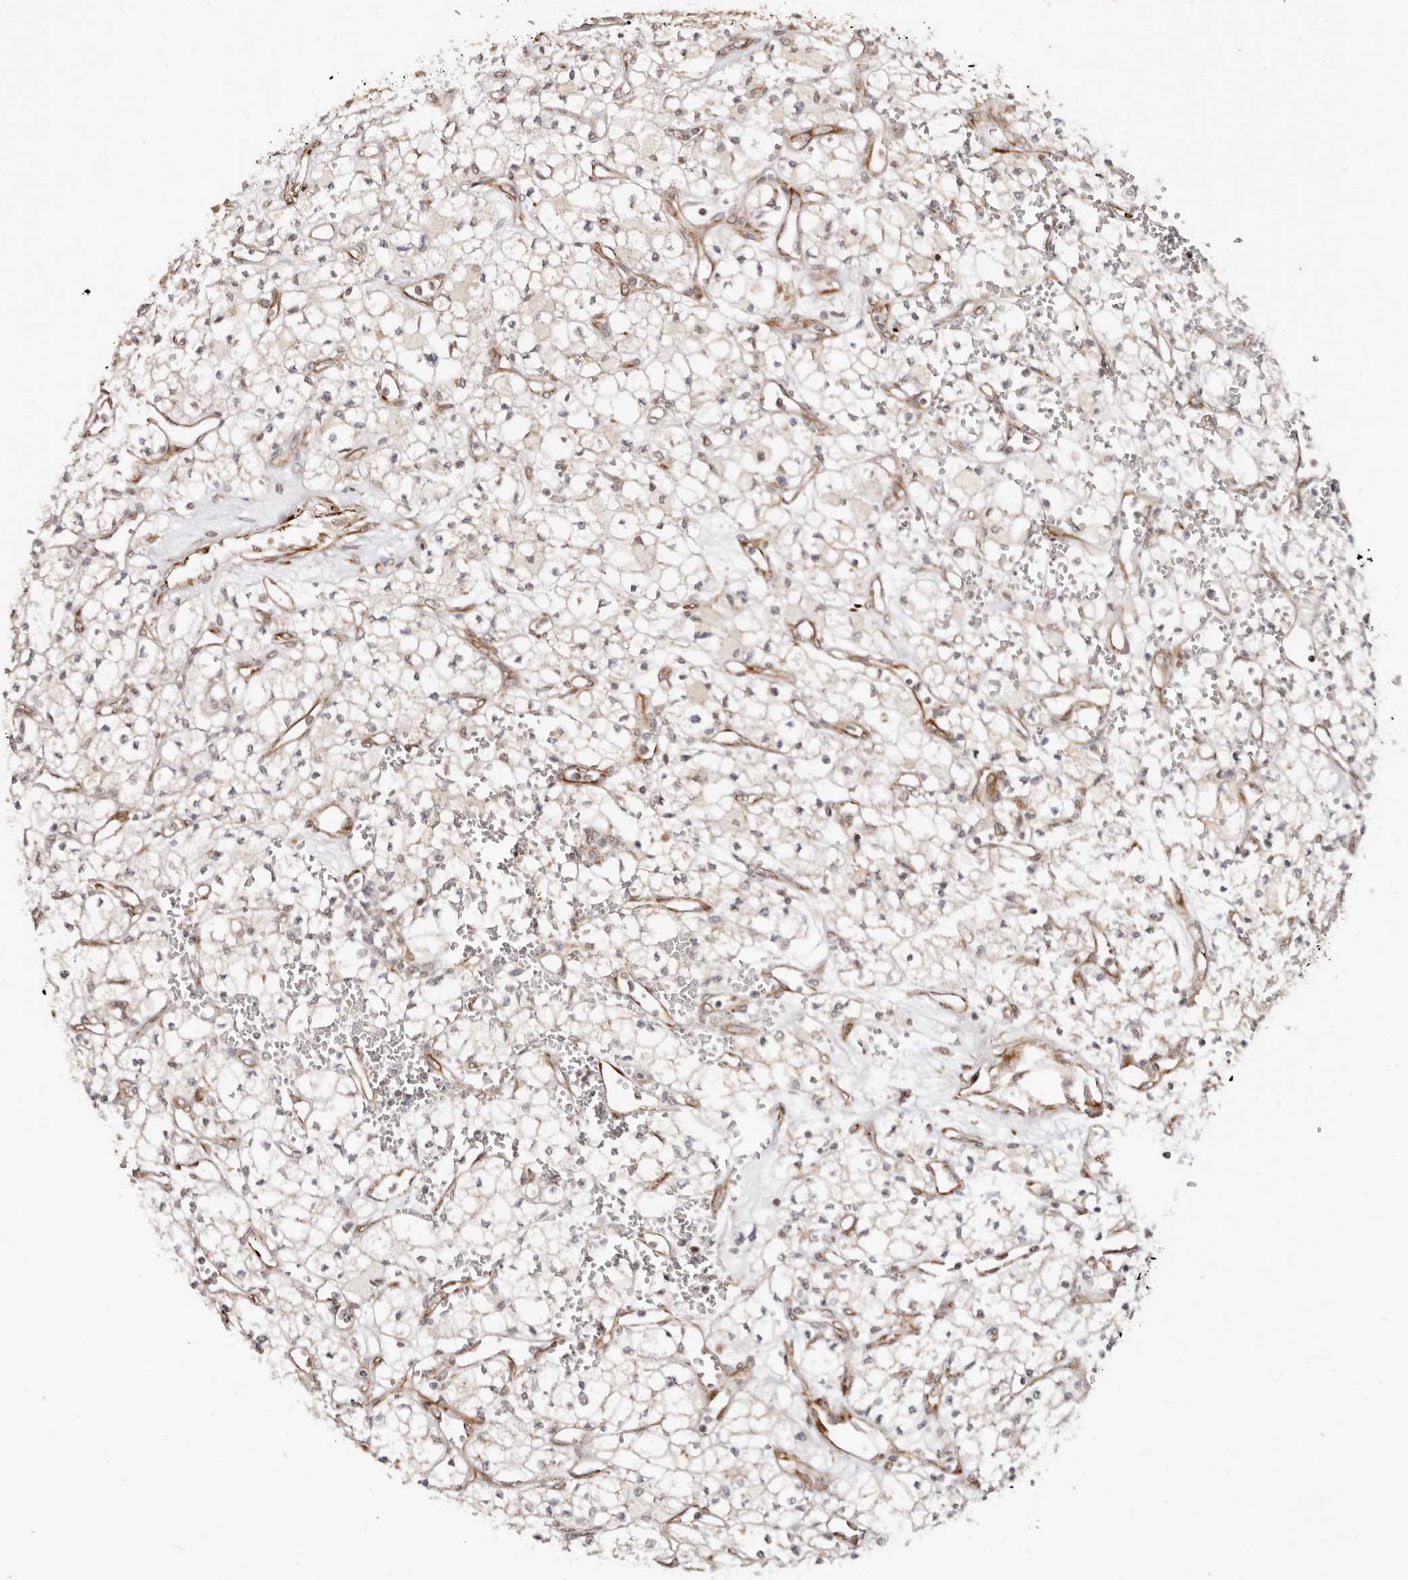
{"staining": {"intensity": "negative", "quantity": "none", "location": "none"}, "tissue": "renal cancer", "cell_type": "Tumor cells", "image_type": "cancer", "snomed": [{"axis": "morphology", "description": "Adenocarcinoma, NOS"}, {"axis": "topography", "description": "Kidney"}], "caption": "The immunohistochemistry (IHC) histopathology image has no significant staining in tumor cells of renal cancer (adenocarcinoma) tissue.", "gene": "BCL2L15", "patient": {"sex": "male", "age": 59}}